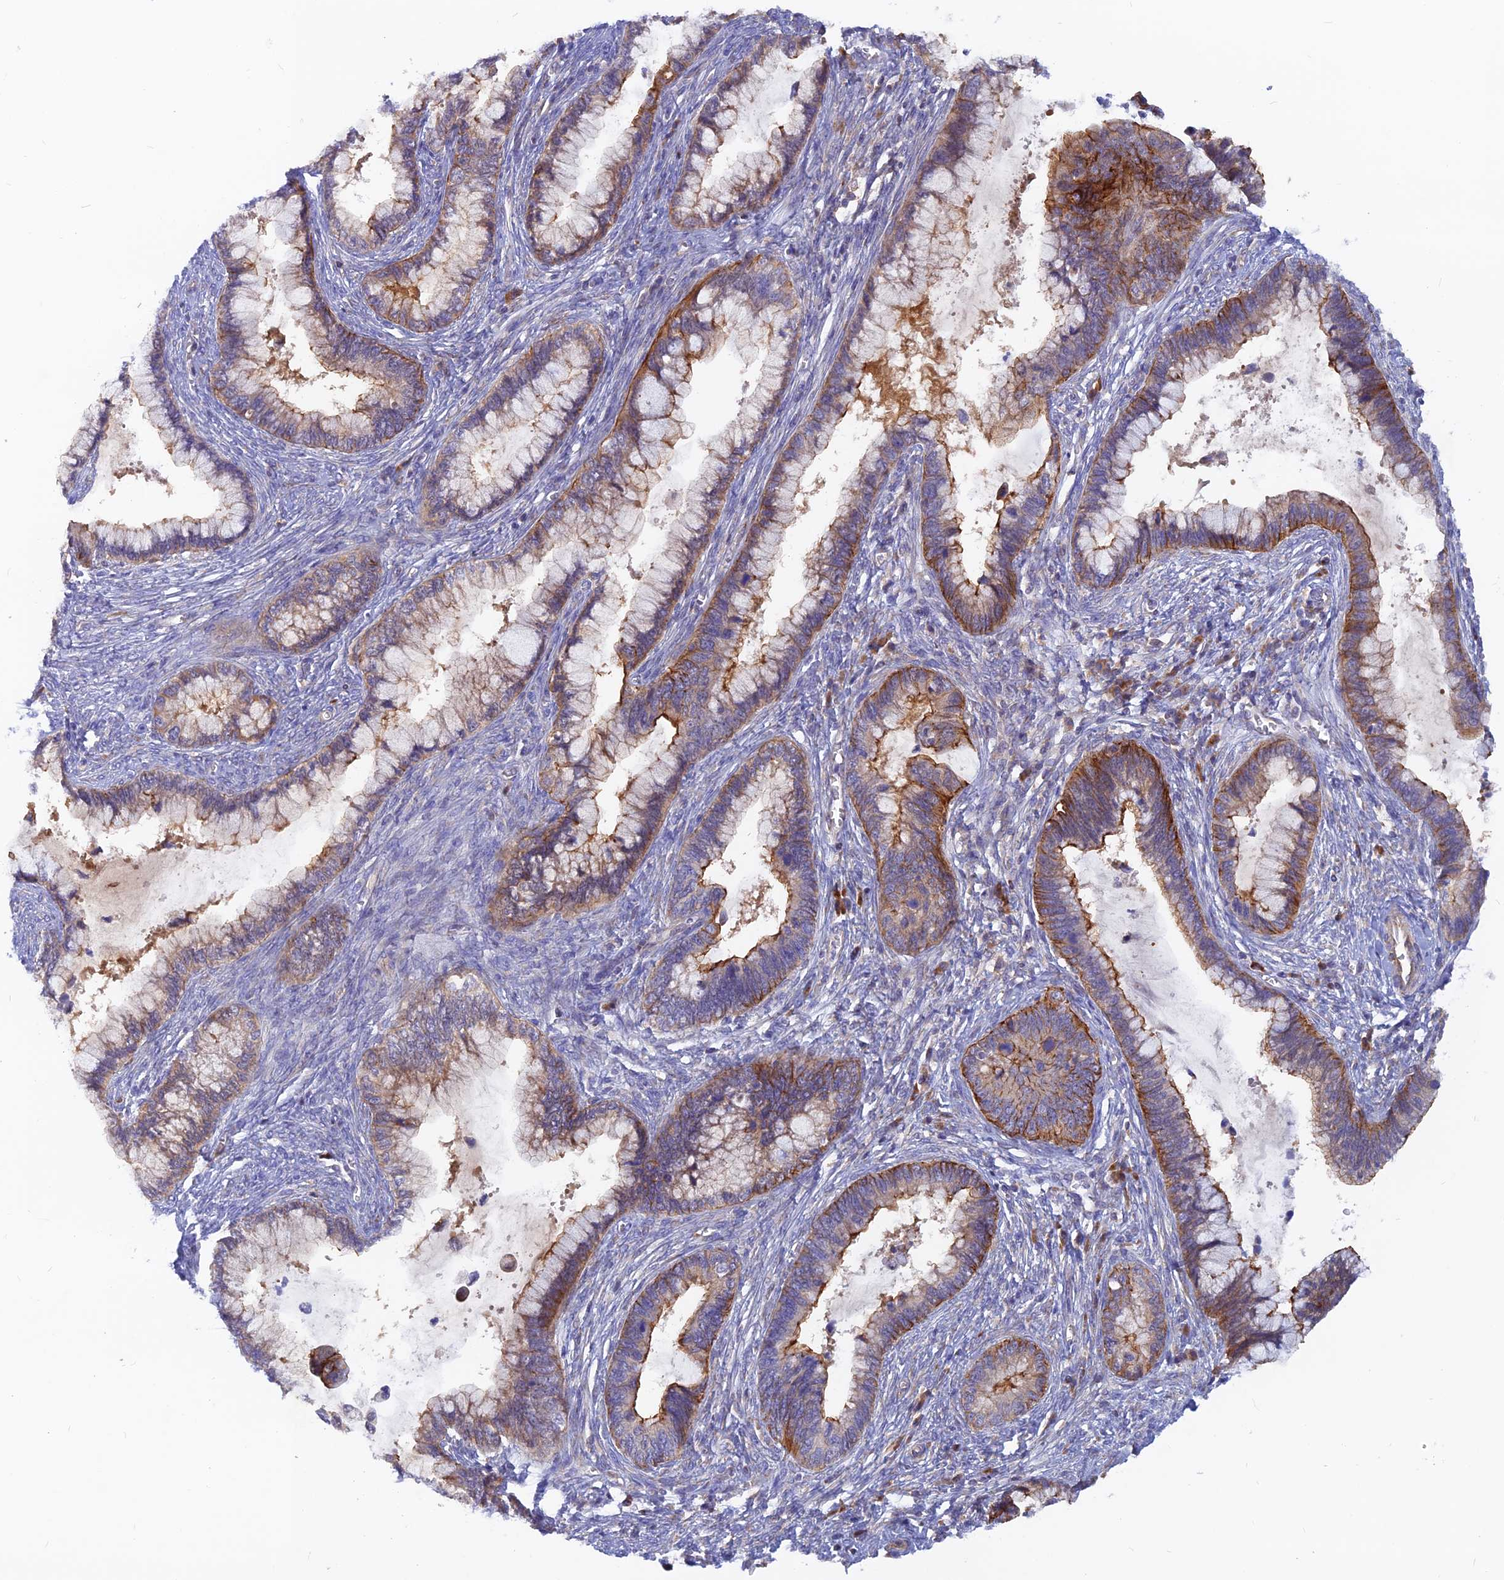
{"staining": {"intensity": "strong", "quantity": "25%-75%", "location": "cytoplasmic/membranous"}, "tissue": "cervical cancer", "cell_type": "Tumor cells", "image_type": "cancer", "snomed": [{"axis": "morphology", "description": "Adenocarcinoma, NOS"}, {"axis": "topography", "description": "Cervix"}], "caption": "Tumor cells exhibit high levels of strong cytoplasmic/membranous positivity in about 25%-75% of cells in human adenocarcinoma (cervical). Using DAB (brown) and hematoxylin (blue) stains, captured at high magnification using brightfield microscopy.", "gene": "DNAJC16", "patient": {"sex": "female", "age": 44}}